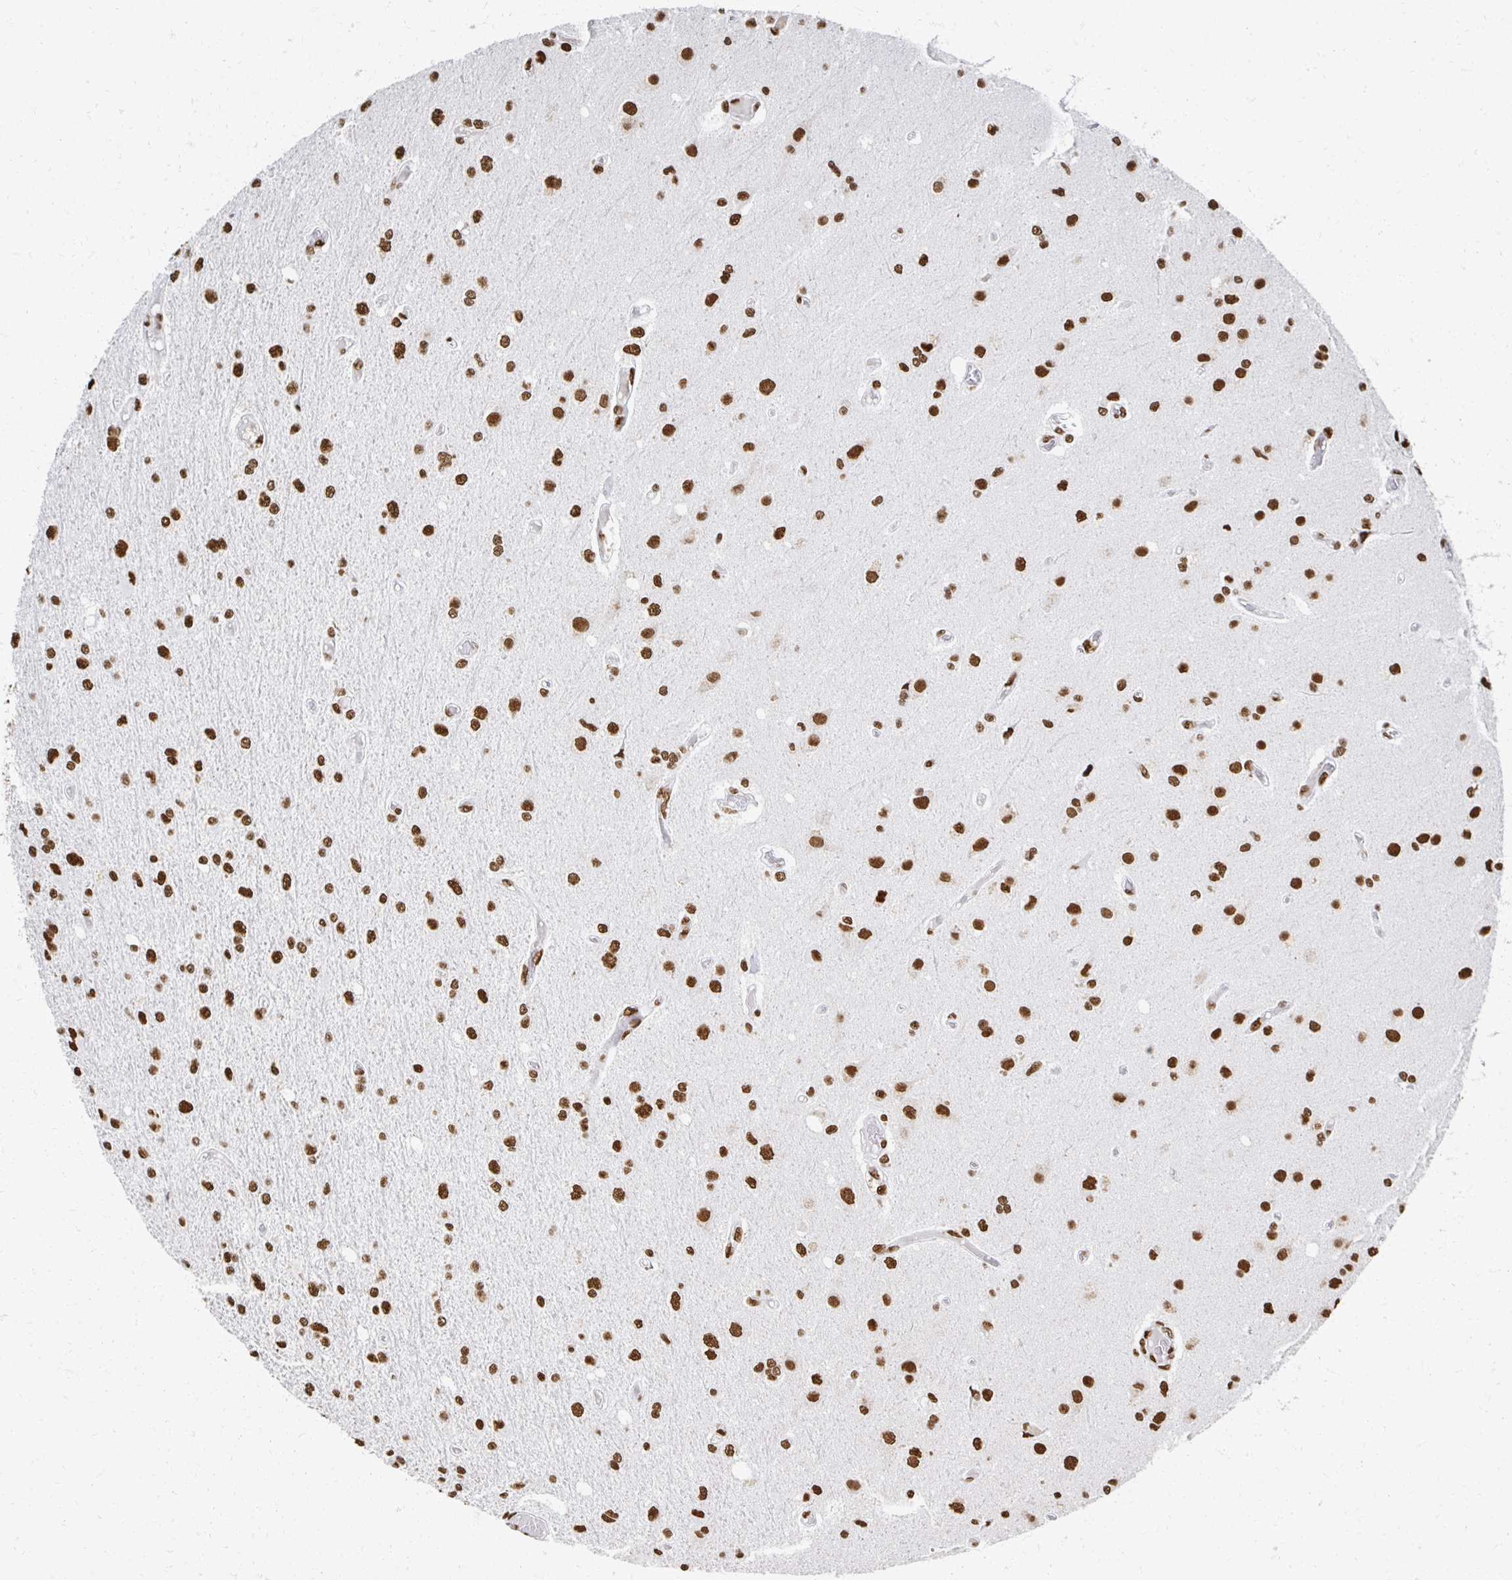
{"staining": {"intensity": "strong", "quantity": ">75%", "location": "nuclear"}, "tissue": "glioma", "cell_type": "Tumor cells", "image_type": "cancer", "snomed": [{"axis": "morphology", "description": "Glioma, malignant, High grade"}, {"axis": "topography", "description": "Brain"}], "caption": "Immunohistochemical staining of human malignant glioma (high-grade) displays high levels of strong nuclear protein expression in about >75% of tumor cells.", "gene": "RBBP7", "patient": {"sex": "female", "age": 70}}